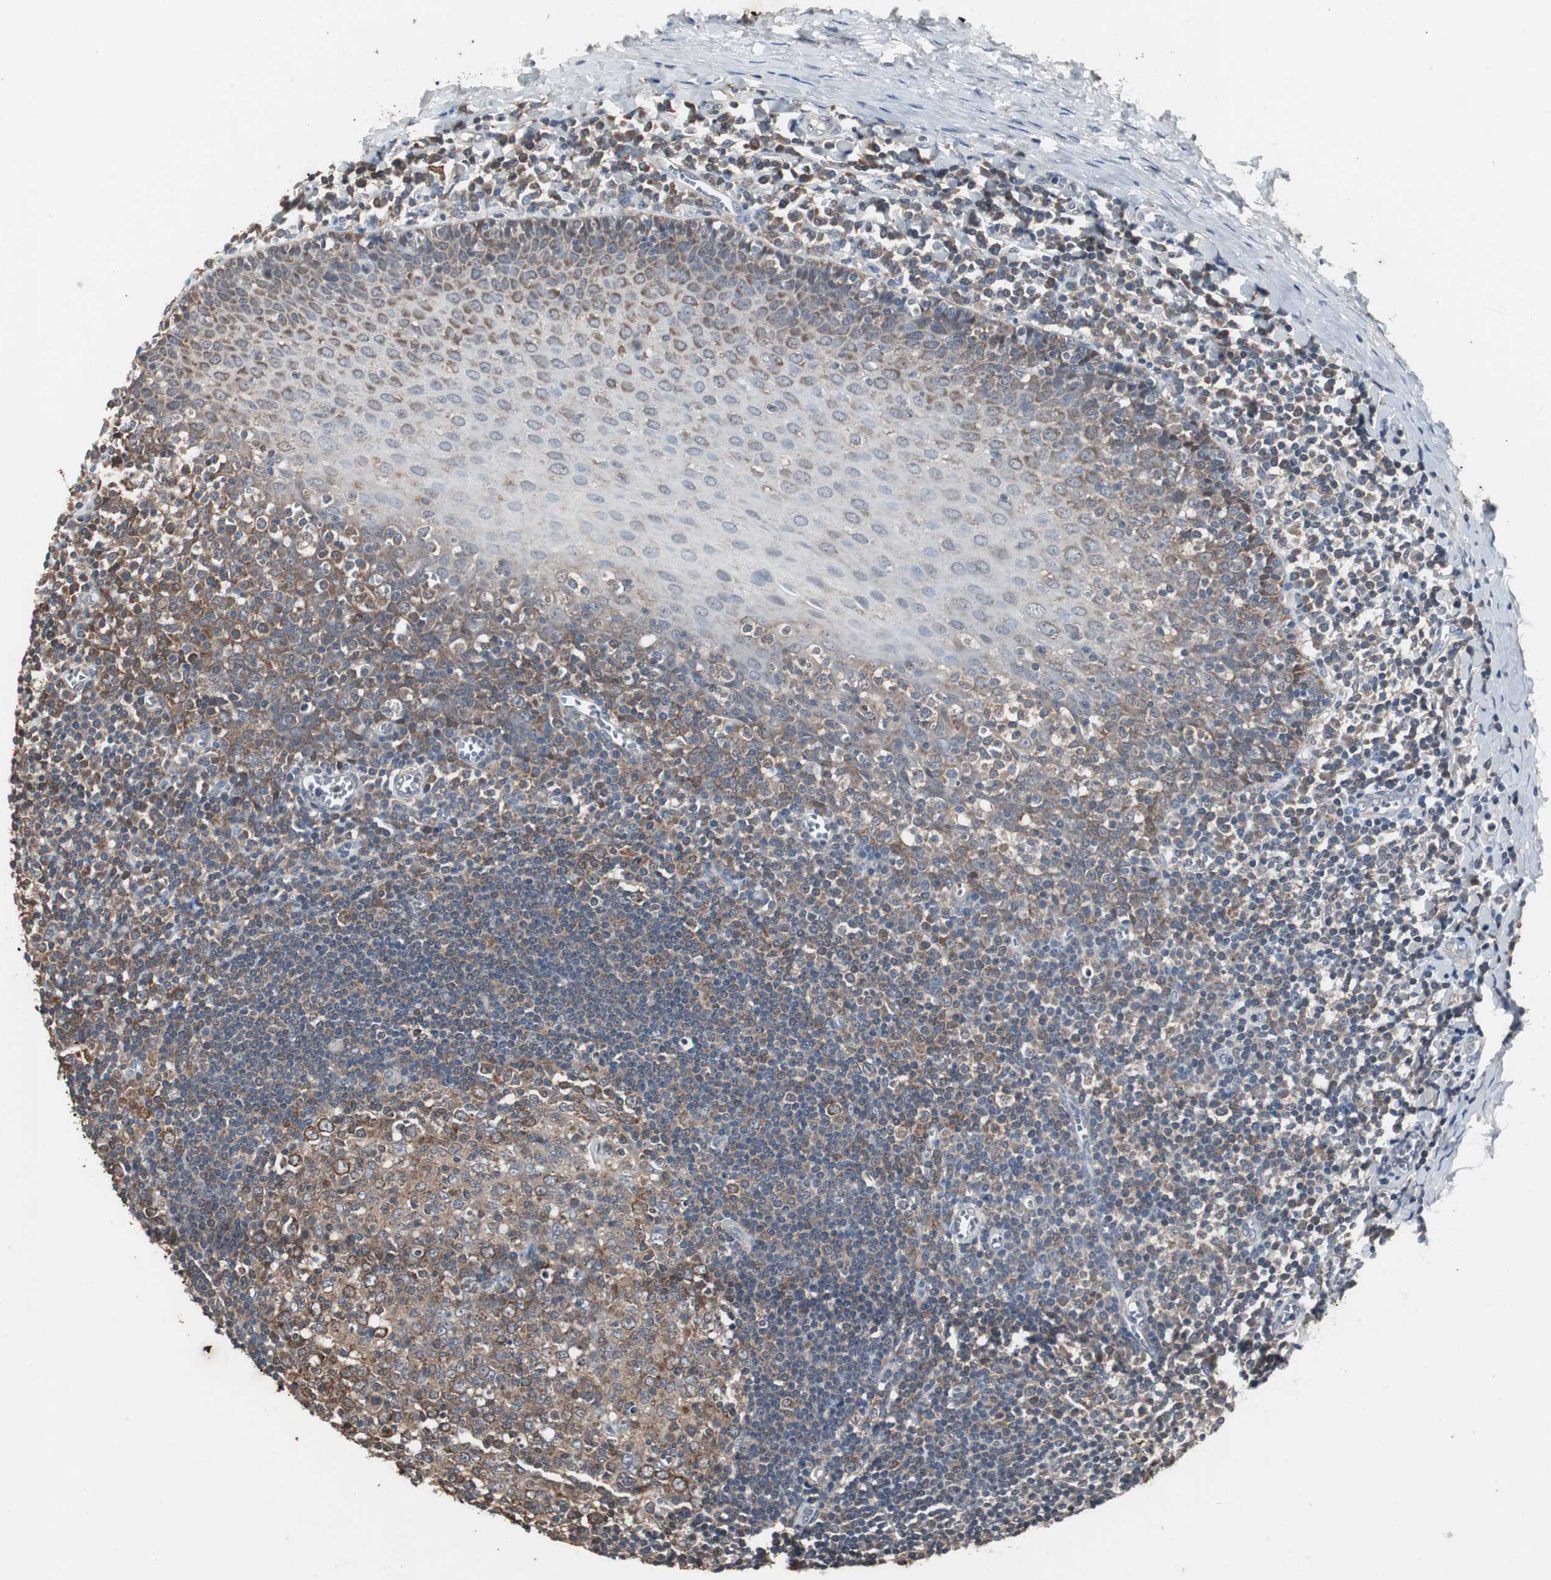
{"staining": {"intensity": "moderate", "quantity": "25%-75%", "location": "cytoplasmic/membranous"}, "tissue": "oral mucosa", "cell_type": "Squamous epithelial cells", "image_type": "normal", "snomed": [{"axis": "morphology", "description": "Normal tissue, NOS"}, {"axis": "topography", "description": "Oral tissue"}], "caption": "Protein analysis of unremarkable oral mucosa exhibits moderate cytoplasmic/membranous positivity in about 25%-75% of squamous epithelial cells.", "gene": "ZSCAN22", "patient": {"sex": "male", "age": 20}}